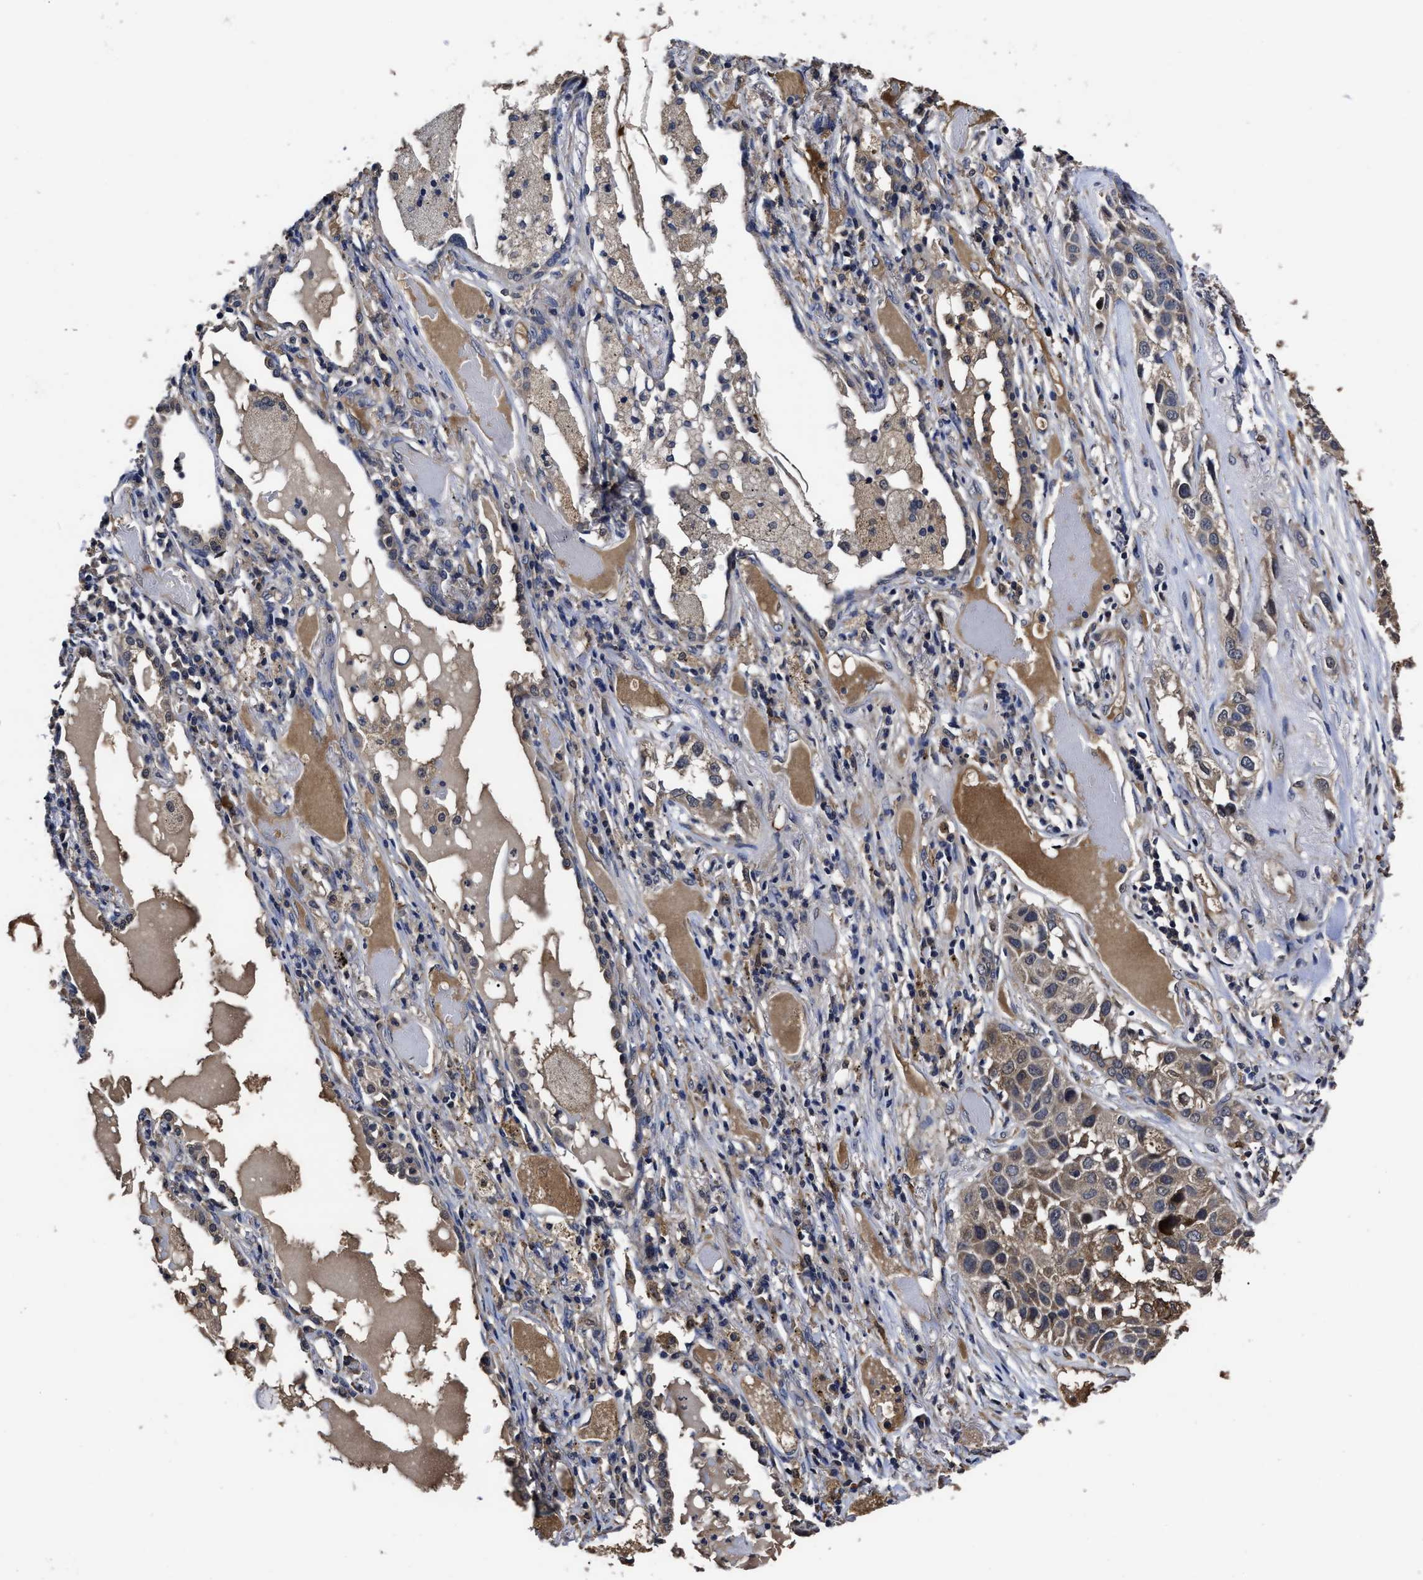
{"staining": {"intensity": "weak", "quantity": "<25%", "location": "cytoplasmic/membranous"}, "tissue": "lung cancer", "cell_type": "Tumor cells", "image_type": "cancer", "snomed": [{"axis": "morphology", "description": "Squamous cell carcinoma, NOS"}, {"axis": "topography", "description": "Lung"}], "caption": "Squamous cell carcinoma (lung) stained for a protein using immunohistochemistry (IHC) shows no positivity tumor cells.", "gene": "SOCS5", "patient": {"sex": "male", "age": 71}}